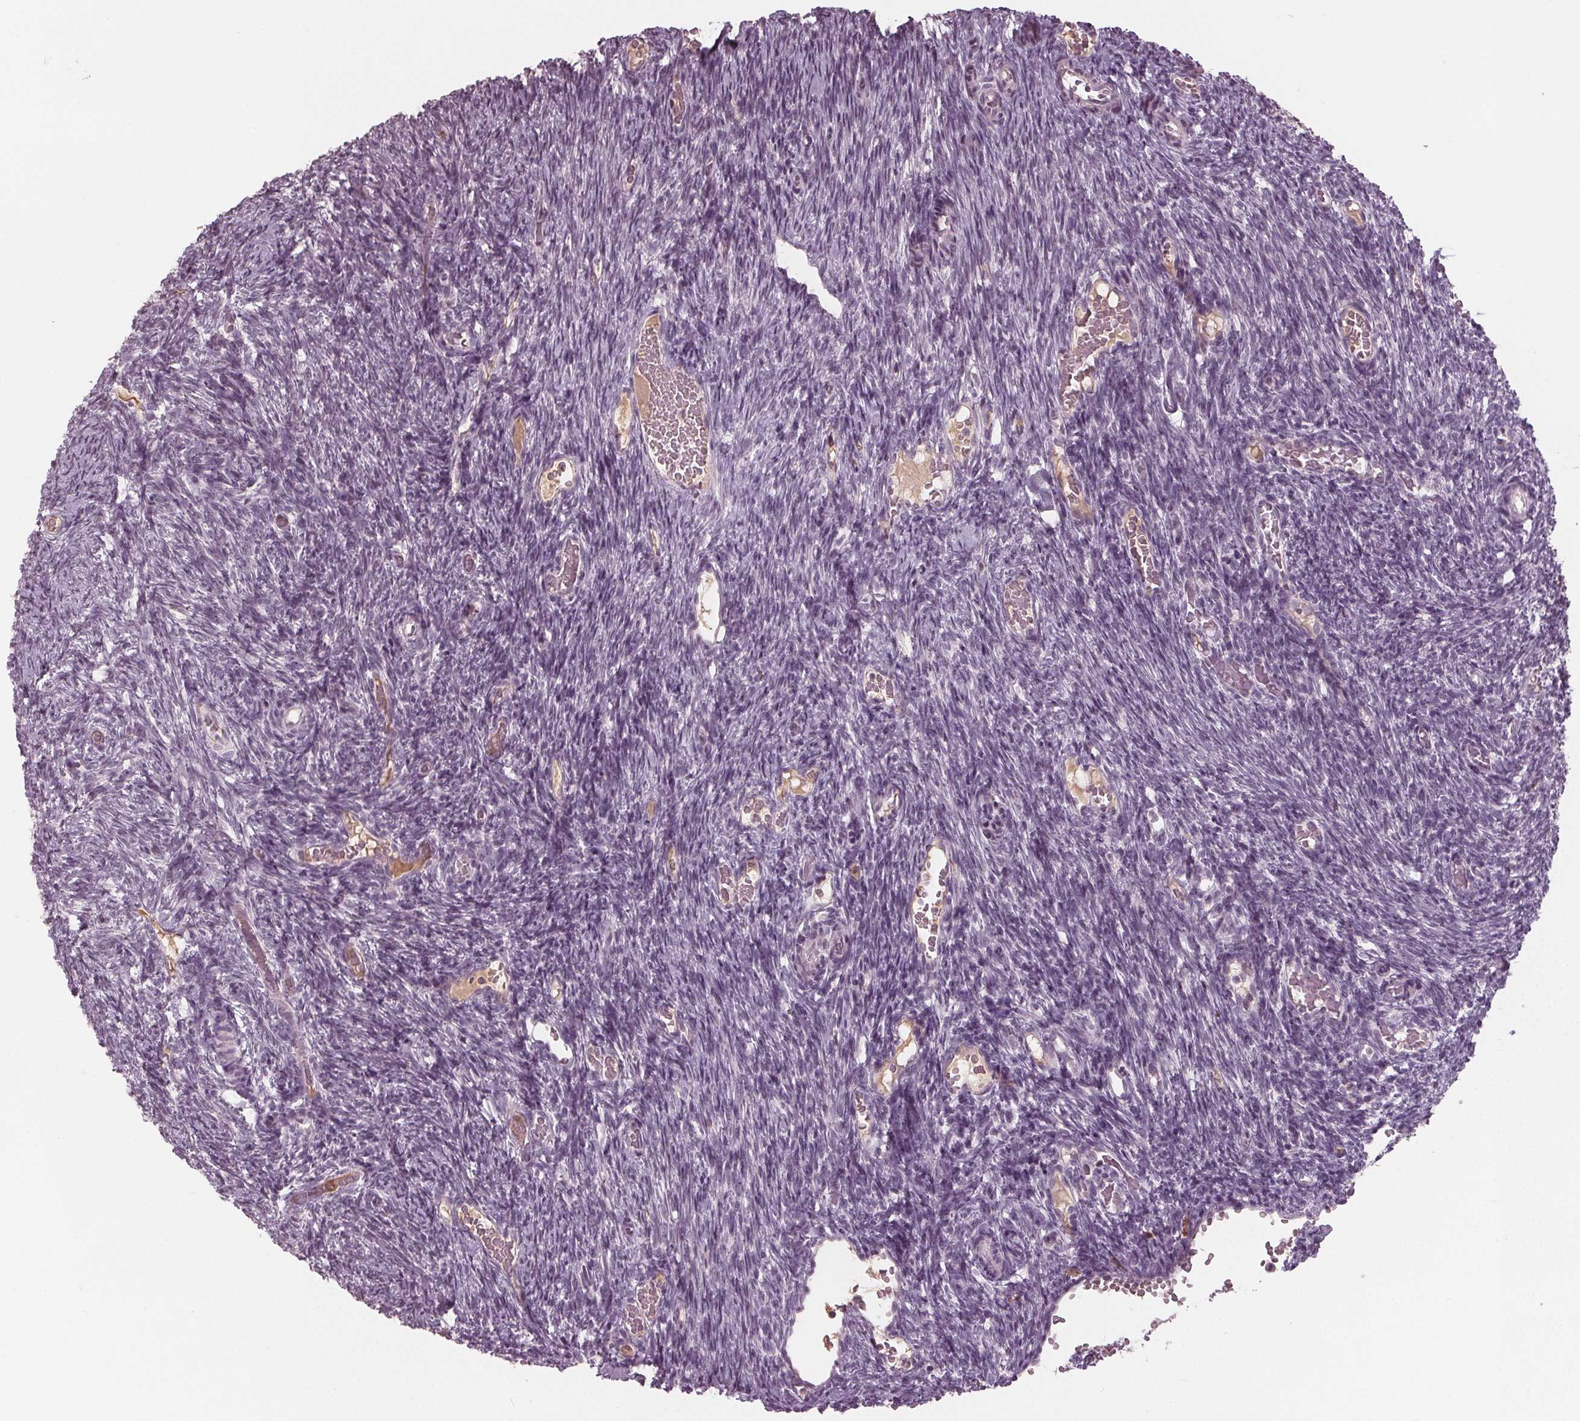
{"staining": {"intensity": "negative", "quantity": "none", "location": "none"}, "tissue": "ovary", "cell_type": "Ovarian stroma cells", "image_type": "normal", "snomed": [{"axis": "morphology", "description": "Normal tissue, NOS"}, {"axis": "topography", "description": "Ovary"}], "caption": "Immunohistochemistry of benign human ovary displays no positivity in ovarian stroma cells. (DAB immunohistochemistry, high magnification).", "gene": "CXCL16", "patient": {"sex": "female", "age": 39}}